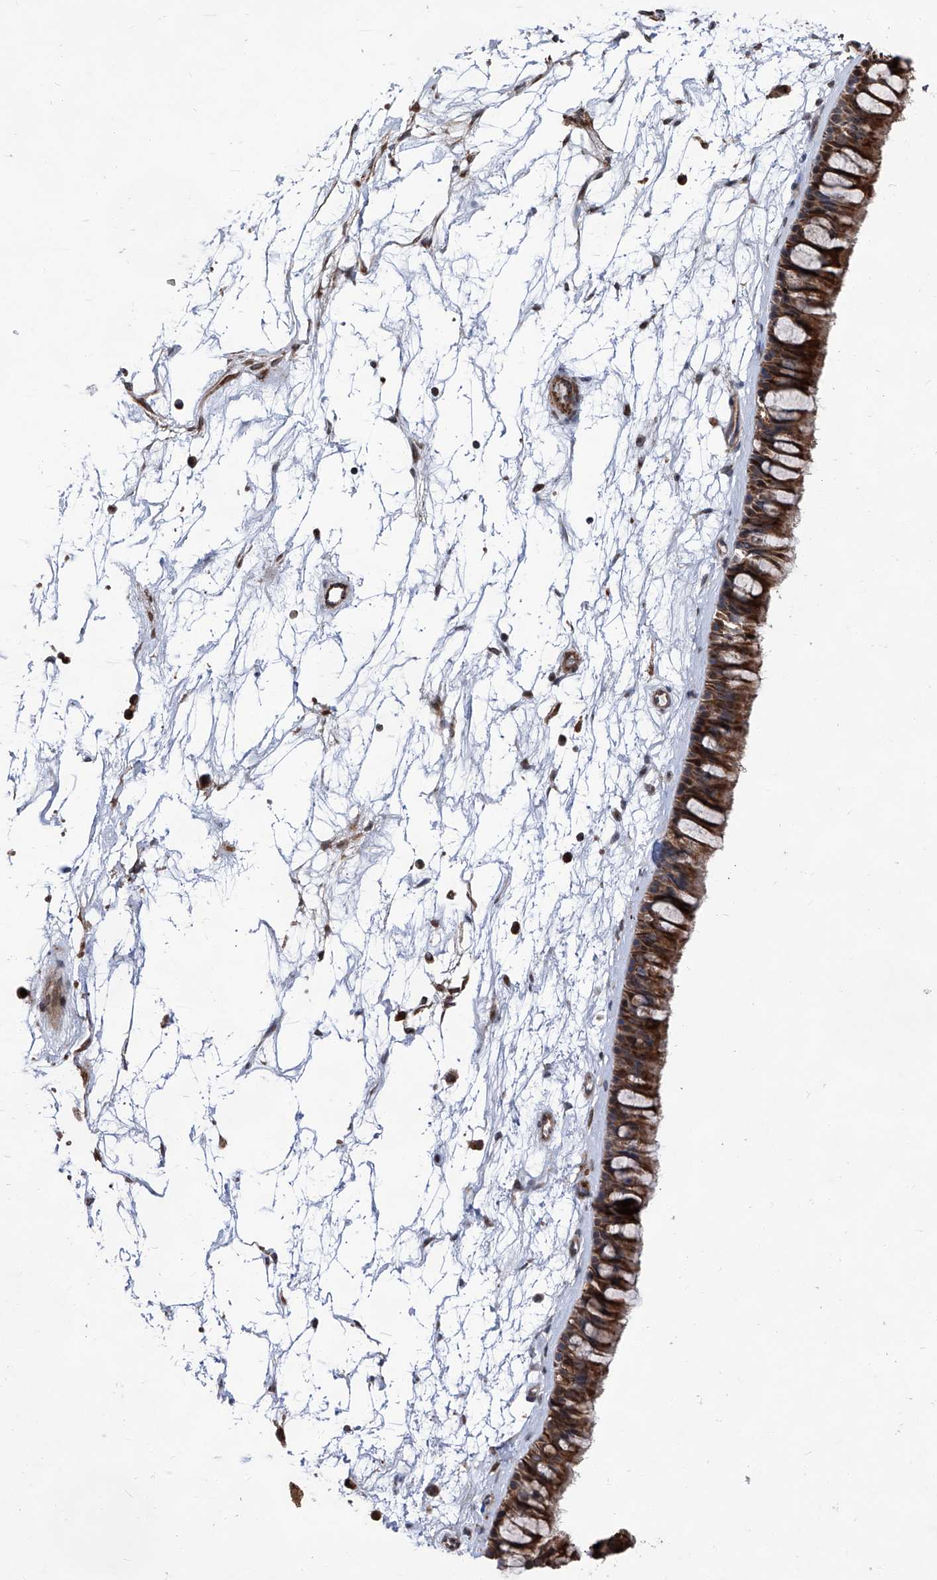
{"staining": {"intensity": "strong", "quantity": ">75%", "location": "cytoplasmic/membranous"}, "tissue": "nasopharynx", "cell_type": "Respiratory epithelial cells", "image_type": "normal", "snomed": [{"axis": "morphology", "description": "Normal tissue, NOS"}, {"axis": "topography", "description": "Nasopharynx"}], "caption": "Immunohistochemistry (IHC) micrograph of benign nasopharynx: human nasopharynx stained using immunohistochemistry displays high levels of strong protein expression localized specifically in the cytoplasmic/membranous of respiratory epithelial cells, appearing as a cytoplasmic/membranous brown color.", "gene": "FARP2", "patient": {"sex": "male", "age": 64}}